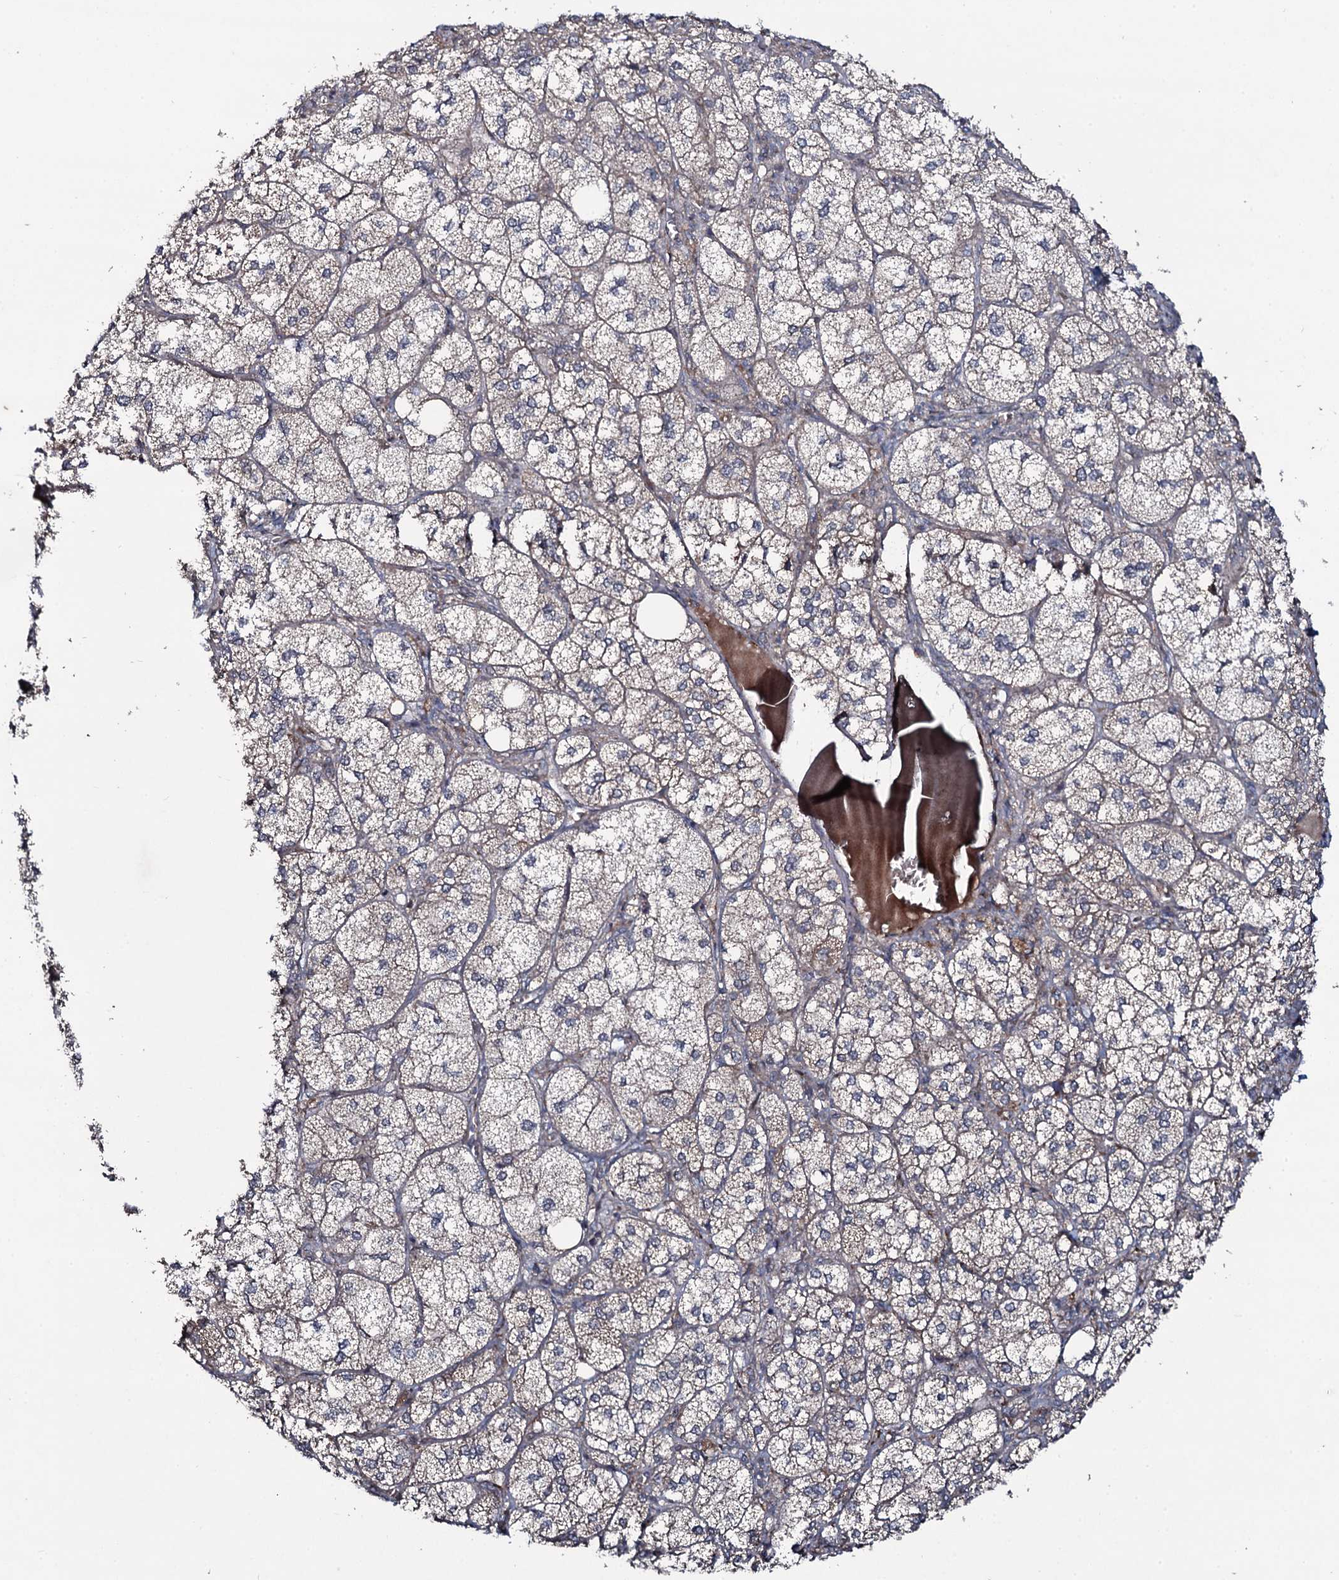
{"staining": {"intensity": "weak", "quantity": "25%-75%", "location": "cytoplasmic/membranous"}, "tissue": "adrenal gland", "cell_type": "Glandular cells", "image_type": "normal", "snomed": [{"axis": "morphology", "description": "Normal tissue, NOS"}, {"axis": "topography", "description": "Adrenal gland"}], "caption": "Immunohistochemical staining of unremarkable adrenal gland shows weak cytoplasmic/membranous protein staining in approximately 25%-75% of glandular cells.", "gene": "SNAP23", "patient": {"sex": "female", "age": 61}}